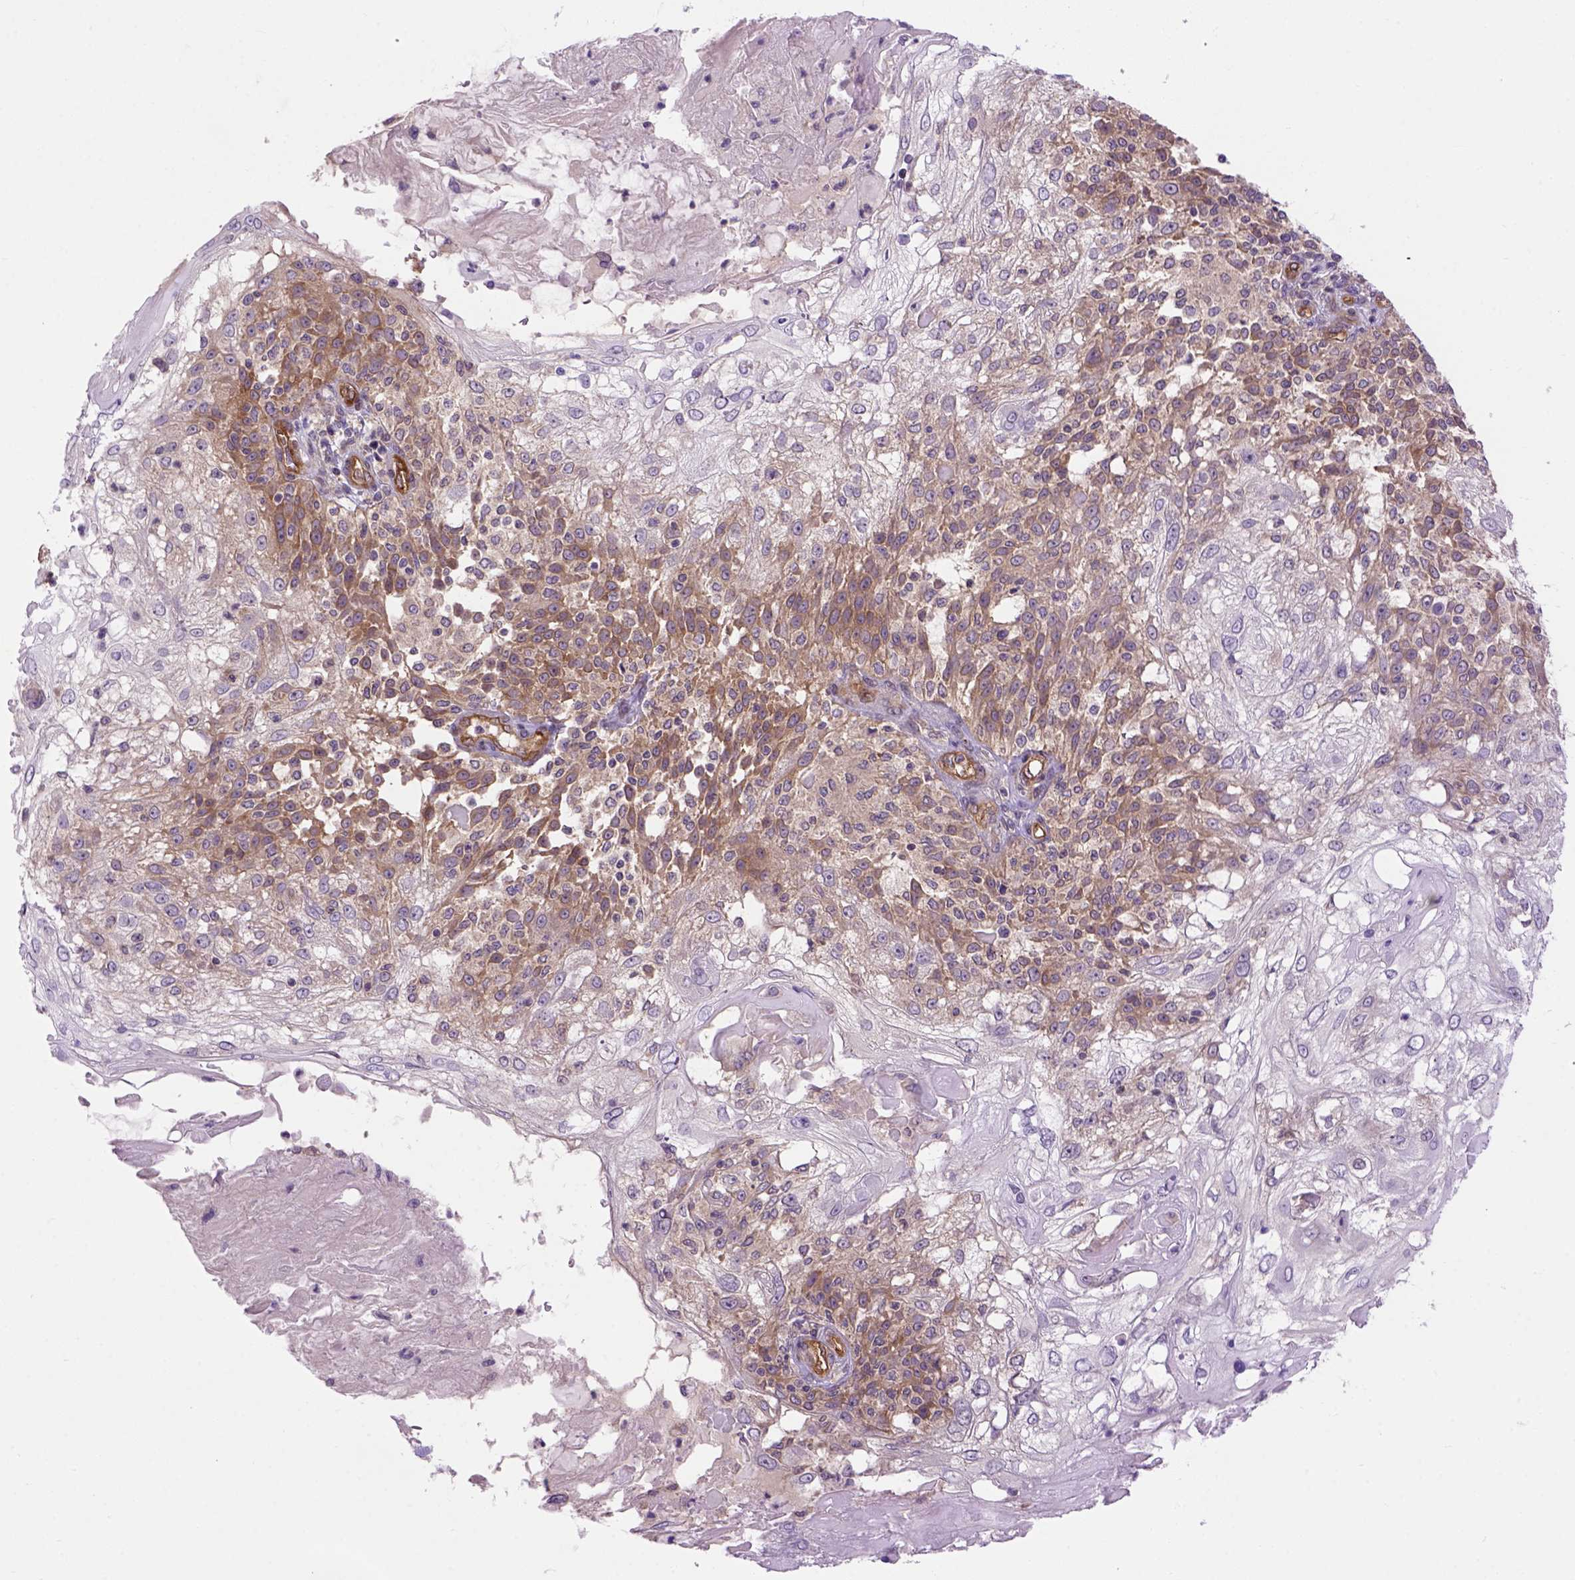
{"staining": {"intensity": "moderate", "quantity": "25%-75%", "location": "cytoplasmic/membranous"}, "tissue": "skin cancer", "cell_type": "Tumor cells", "image_type": "cancer", "snomed": [{"axis": "morphology", "description": "Normal tissue, NOS"}, {"axis": "morphology", "description": "Squamous cell carcinoma, NOS"}, {"axis": "topography", "description": "Skin"}], "caption": "Squamous cell carcinoma (skin) stained with DAB IHC exhibits medium levels of moderate cytoplasmic/membranous positivity in about 25%-75% of tumor cells.", "gene": "CASKIN2", "patient": {"sex": "female", "age": 83}}